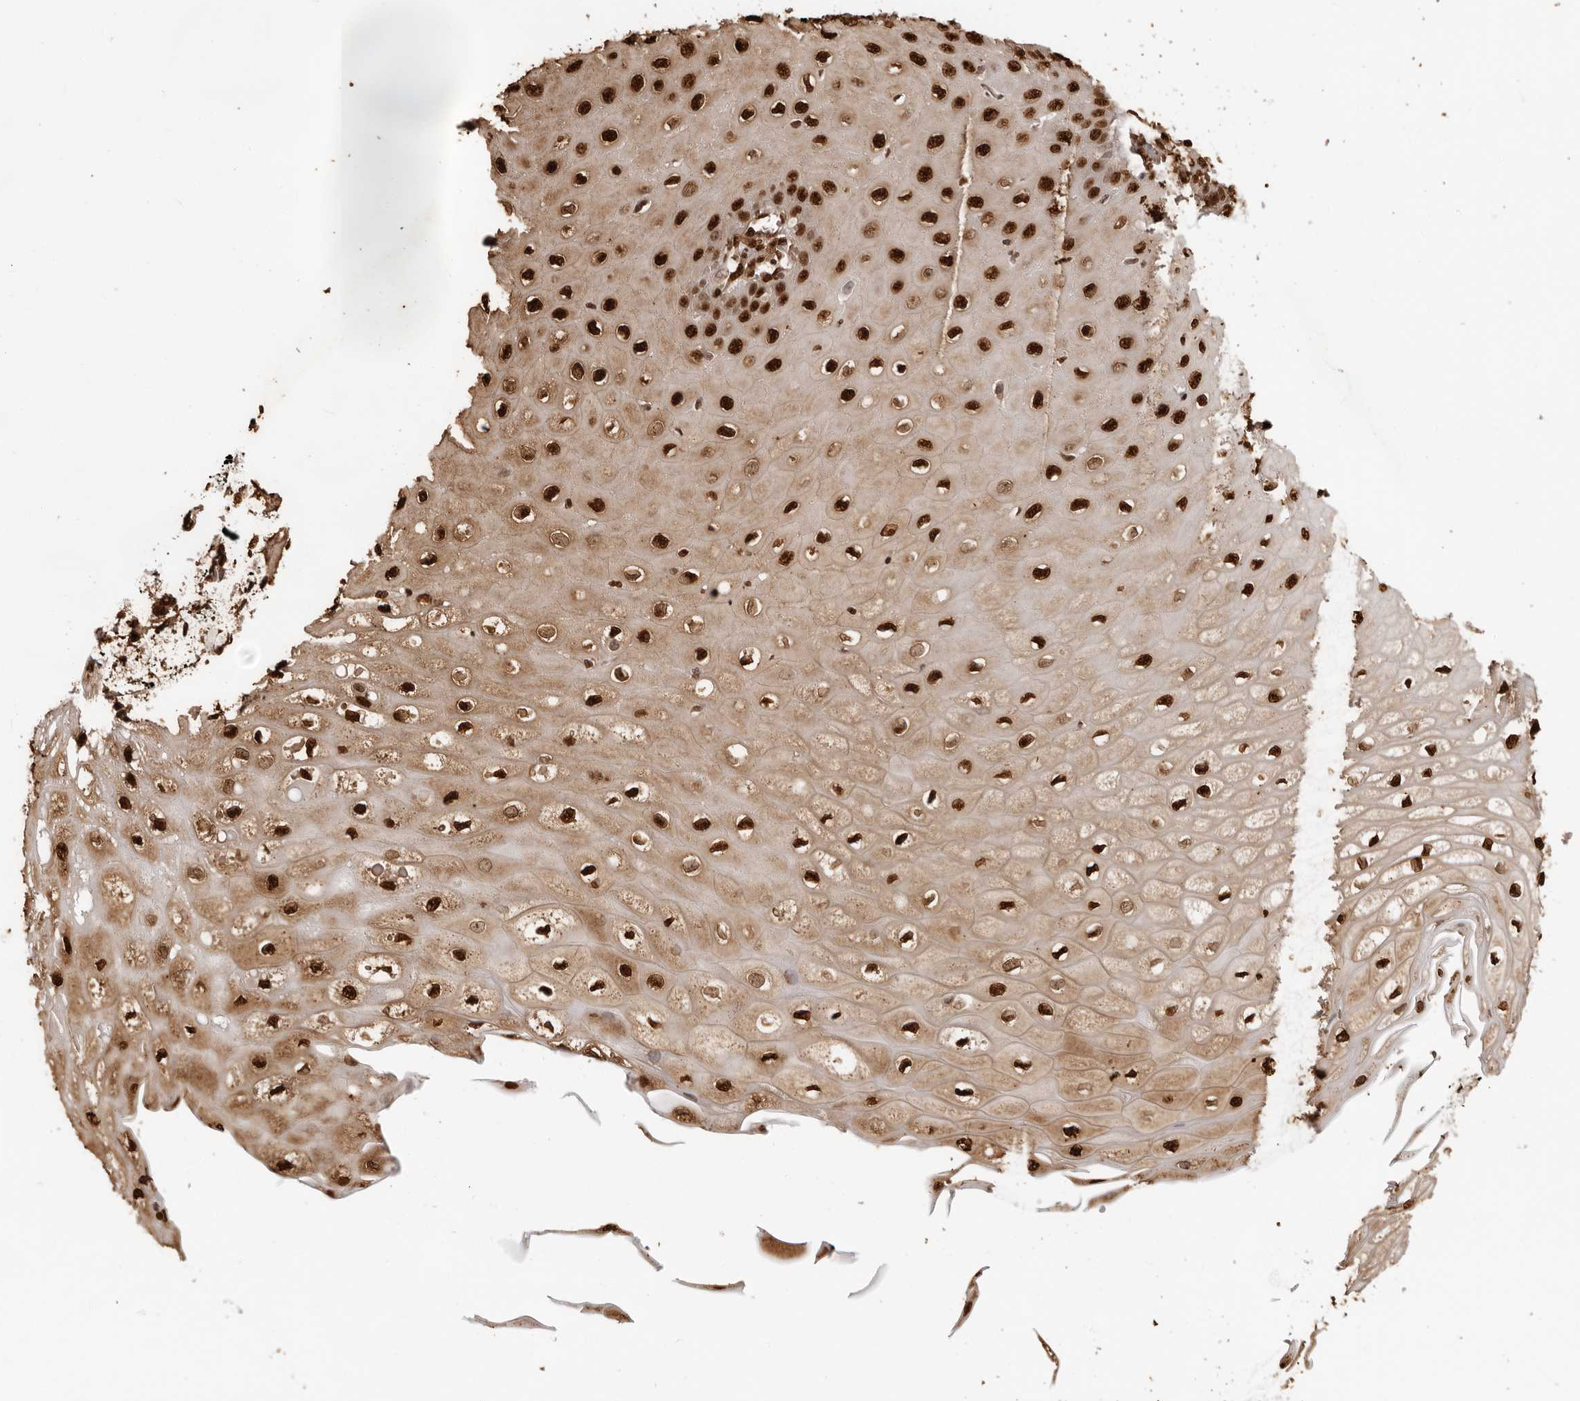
{"staining": {"intensity": "strong", "quantity": ">75%", "location": "nuclear"}, "tissue": "cervical cancer", "cell_type": "Tumor cells", "image_type": "cancer", "snomed": [{"axis": "morphology", "description": "Normal tissue, NOS"}, {"axis": "morphology", "description": "Squamous cell carcinoma, NOS"}, {"axis": "topography", "description": "Cervix"}], "caption": "DAB (3,3'-diaminobenzidine) immunohistochemical staining of human cervical cancer exhibits strong nuclear protein staining in about >75% of tumor cells.", "gene": "ZFP91", "patient": {"sex": "female", "age": 35}}